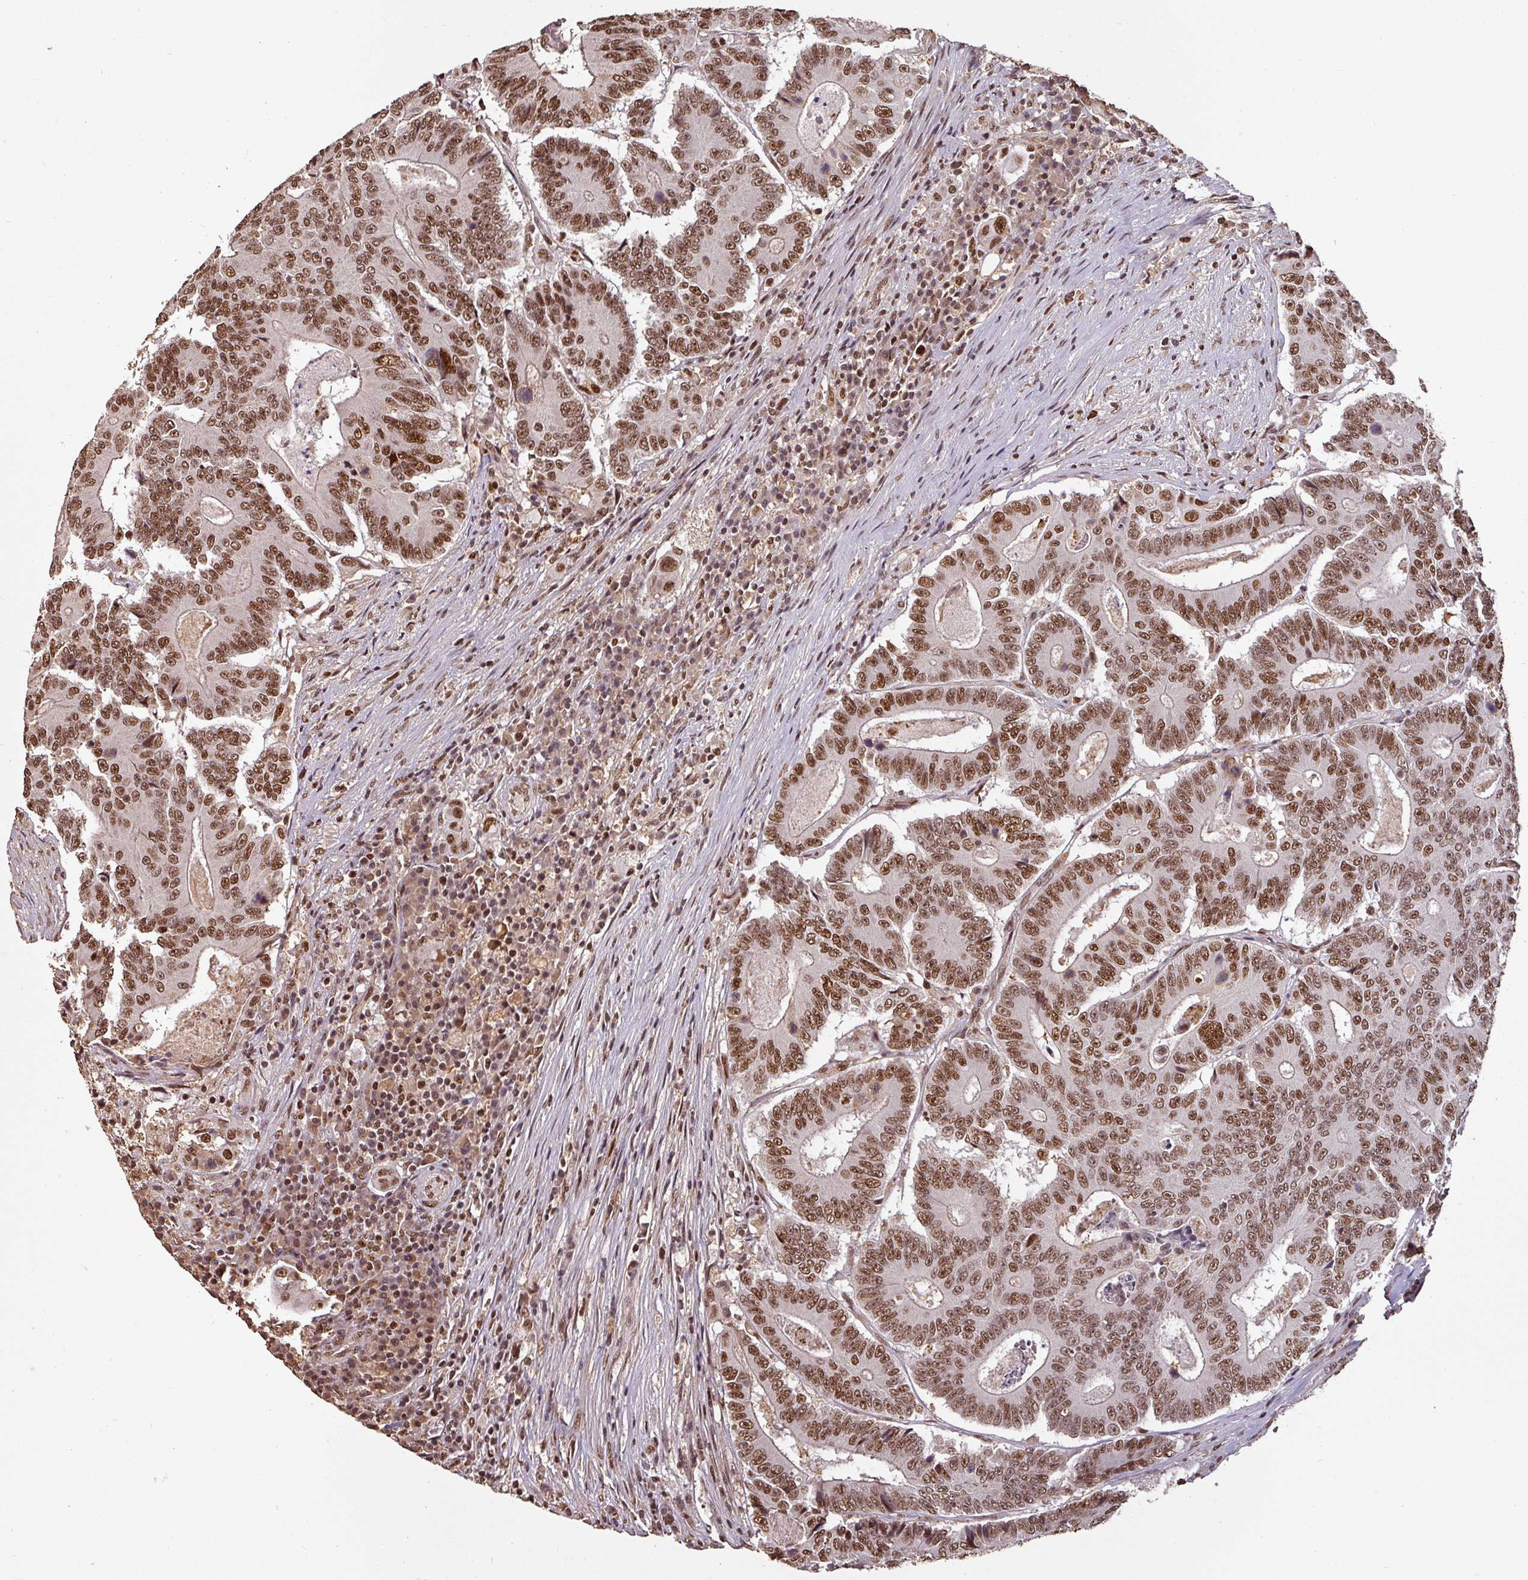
{"staining": {"intensity": "strong", "quantity": ">75%", "location": "nuclear"}, "tissue": "colorectal cancer", "cell_type": "Tumor cells", "image_type": "cancer", "snomed": [{"axis": "morphology", "description": "Adenocarcinoma, NOS"}, {"axis": "topography", "description": "Colon"}], "caption": "Colorectal adenocarcinoma stained with DAB immunohistochemistry shows high levels of strong nuclear staining in about >75% of tumor cells.", "gene": "POLD1", "patient": {"sex": "male", "age": 83}}